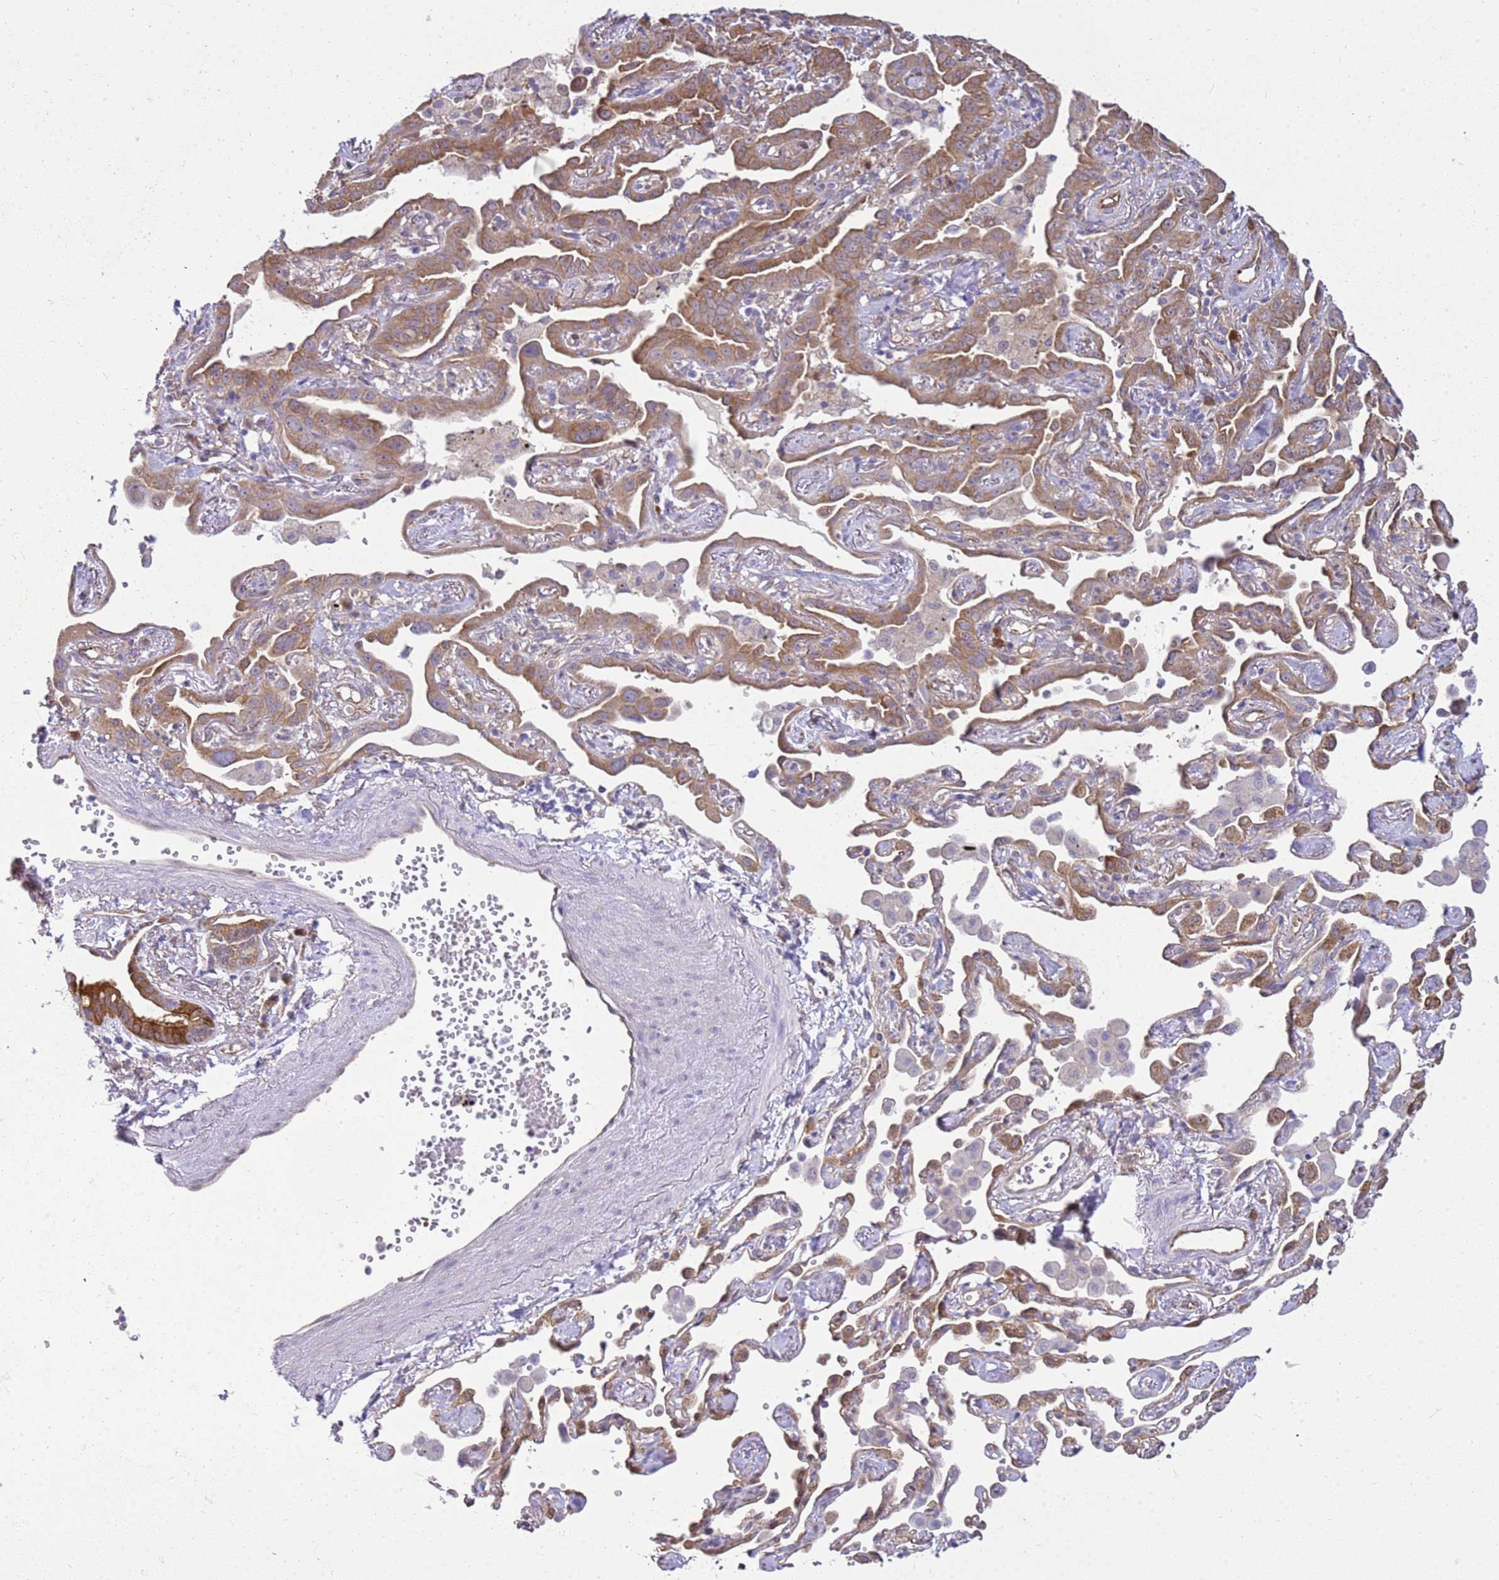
{"staining": {"intensity": "moderate", "quantity": ">75%", "location": "cytoplasmic/membranous"}, "tissue": "lung cancer", "cell_type": "Tumor cells", "image_type": "cancer", "snomed": [{"axis": "morphology", "description": "Adenocarcinoma, NOS"}, {"axis": "topography", "description": "Lung"}], "caption": "Immunohistochemical staining of lung cancer (adenocarcinoma) shows moderate cytoplasmic/membranous protein staining in about >75% of tumor cells.", "gene": "YWHAE", "patient": {"sex": "male", "age": 67}}